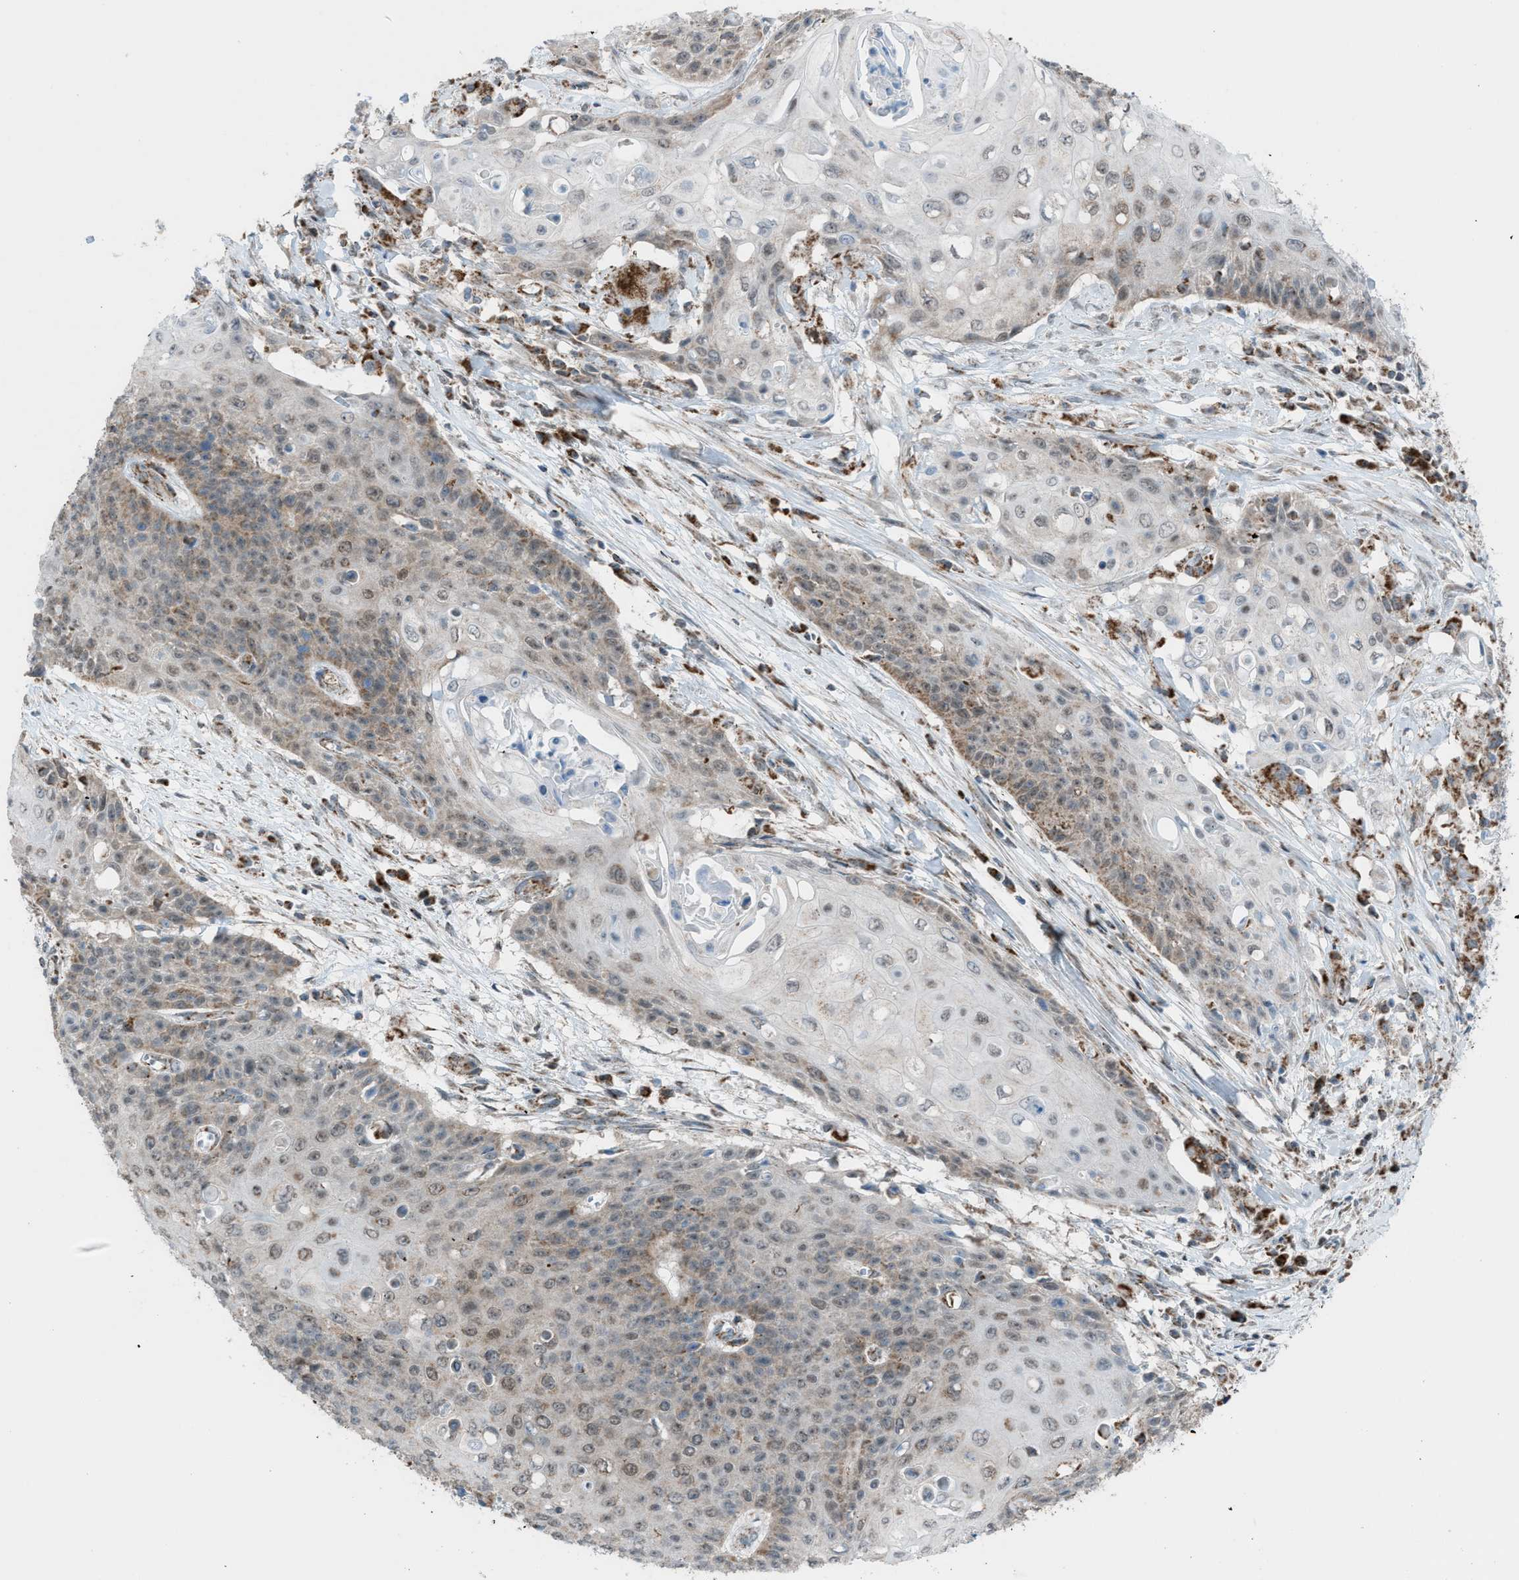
{"staining": {"intensity": "weak", "quantity": ">75%", "location": "cytoplasmic/membranous,nuclear"}, "tissue": "cervical cancer", "cell_type": "Tumor cells", "image_type": "cancer", "snomed": [{"axis": "morphology", "description": "Squamous cell carcinoma, NOS"}, {"axis": "topography", "description": "Cervix"}], "caption": "This histopathology image exhibits IHC staining of cervical cancer, with low weak cytoplasmic/membranous and nuclear expression in about >75% of tumor cells.", "gene": "SRM", "patient": {"sex": "female", "age": 39}}